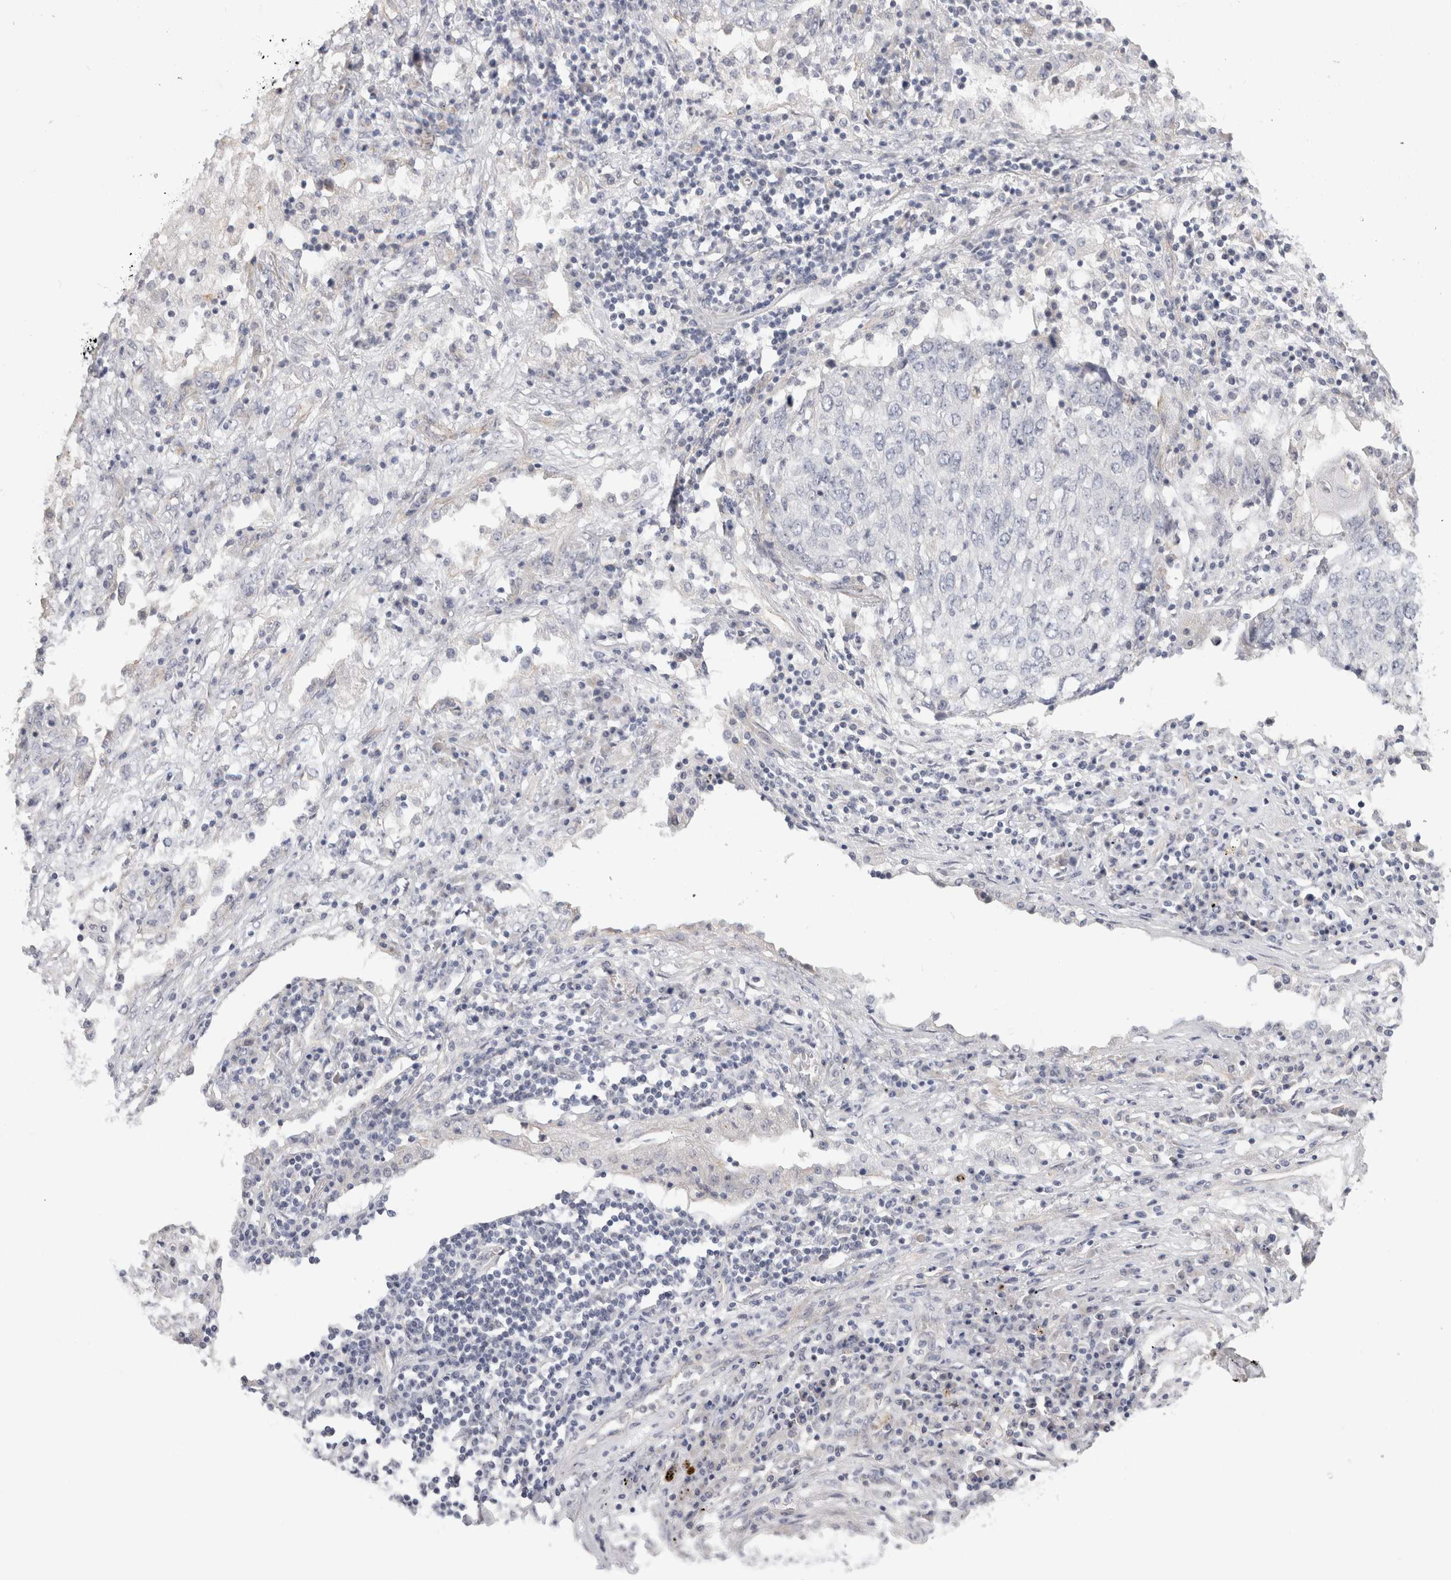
{"staining": {"intensity": "negative", "quantity": "none", "location": "none"}, "tissue": "lung cancer", "cell_type": "Tumor cells", "image_type": "cancer", "snomed": [{"axis": "morphology", "description": "Squamous cell carcinoma, NOS"}, {"axis": "topography", "description": "Lung"}], "caption": "This is an IHC histopathology image of lung squamous cell carcinoma. There is no positivity in tumor cells.", "gene": "AFP", "patient": {"sex": "female", "age": 63}}